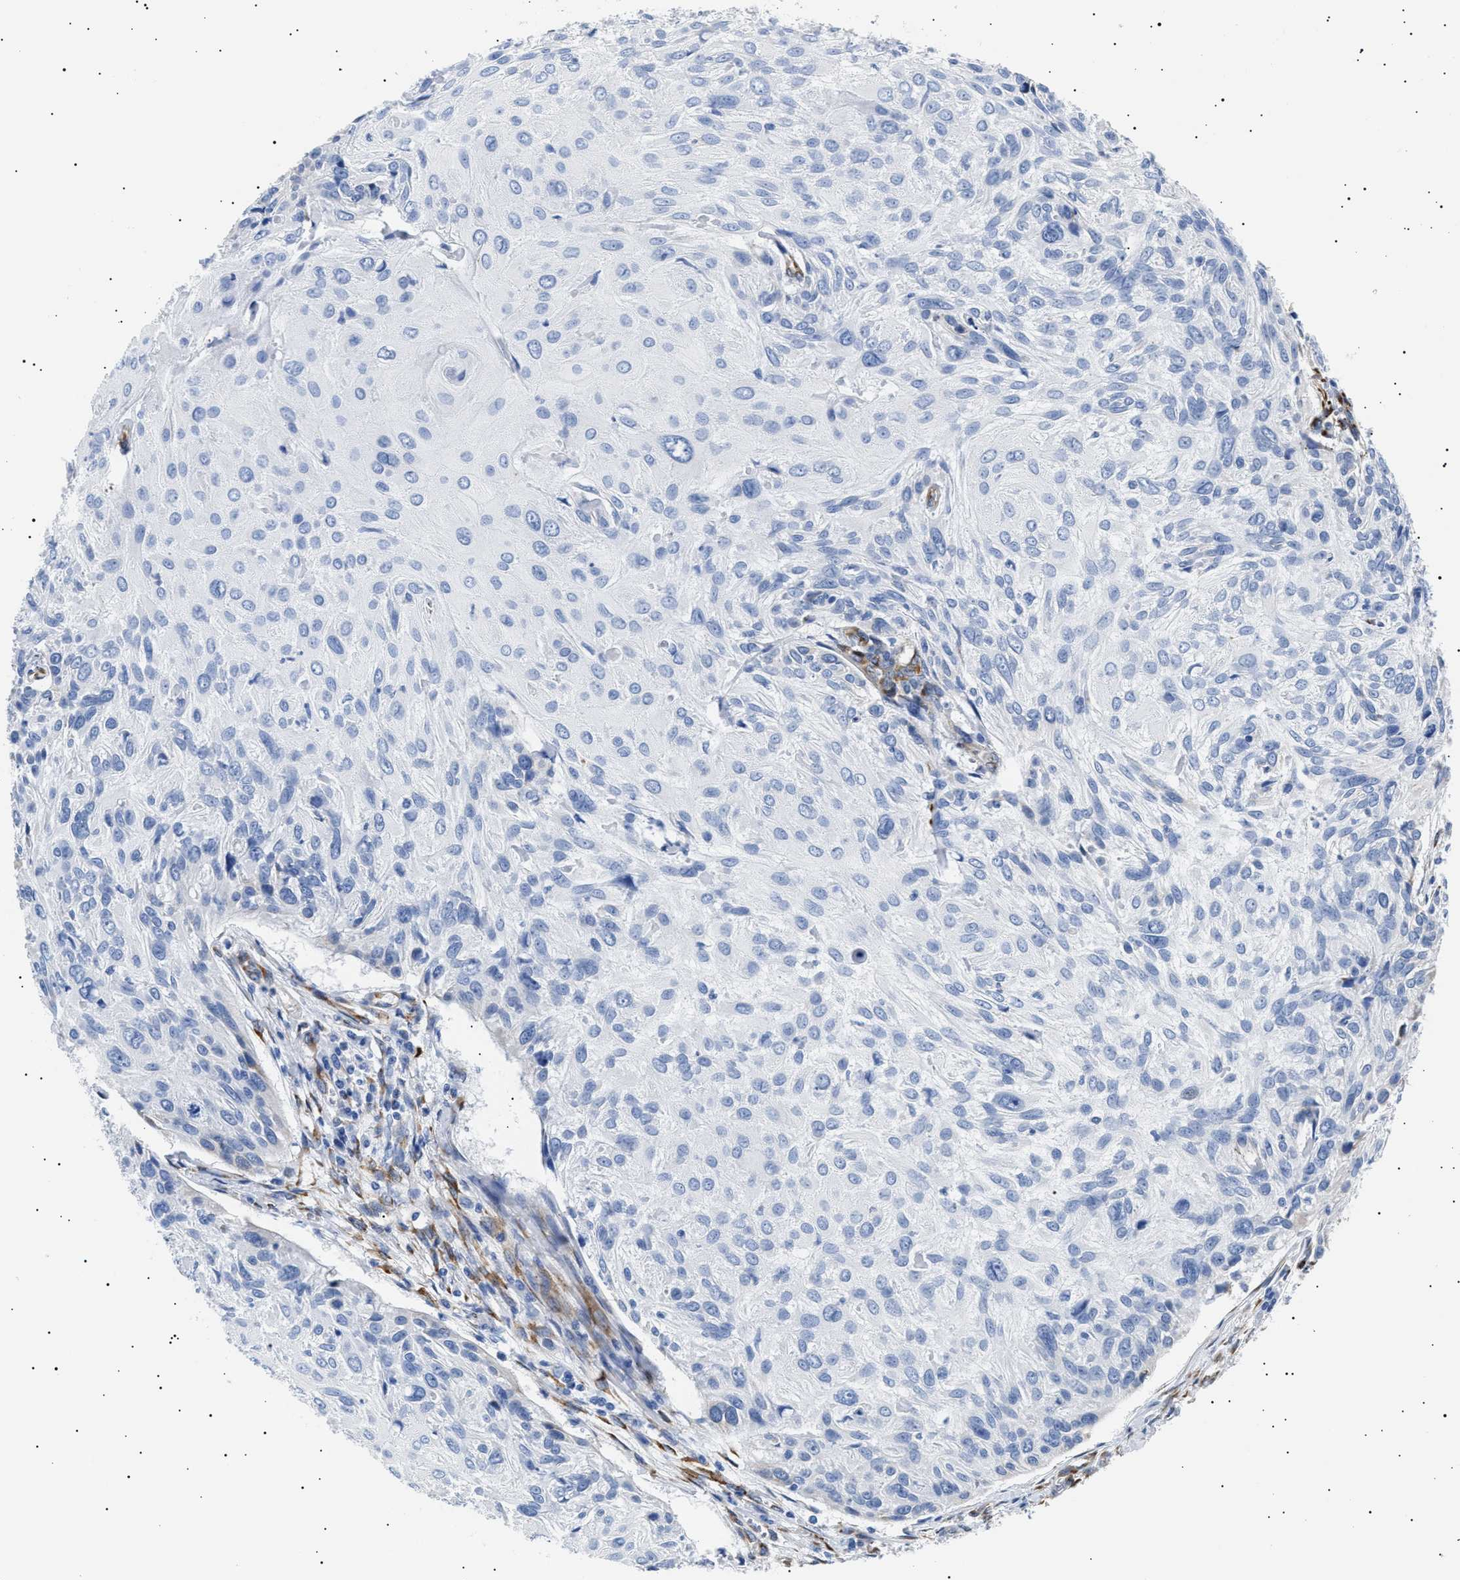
{"staining": {"intensity": "negative", "quantity": "none", "location": "none"}, "tissue": "cervical cancer", "cell_type": "Tumor cells", "image_type": "cancer", "snomed": [{"axis": "morphology", "description": "Squamous cell carcinoma, NOS"}, {"axis": "topography", "description": "Cervix"}], "caption": "Squamous cell carcinoma (cervical) was stained to show a protein in brown. There is no significant positivity in tumor cells.", "gene": "HEMGN", "patient": {"sex": "female", "age": 51}}